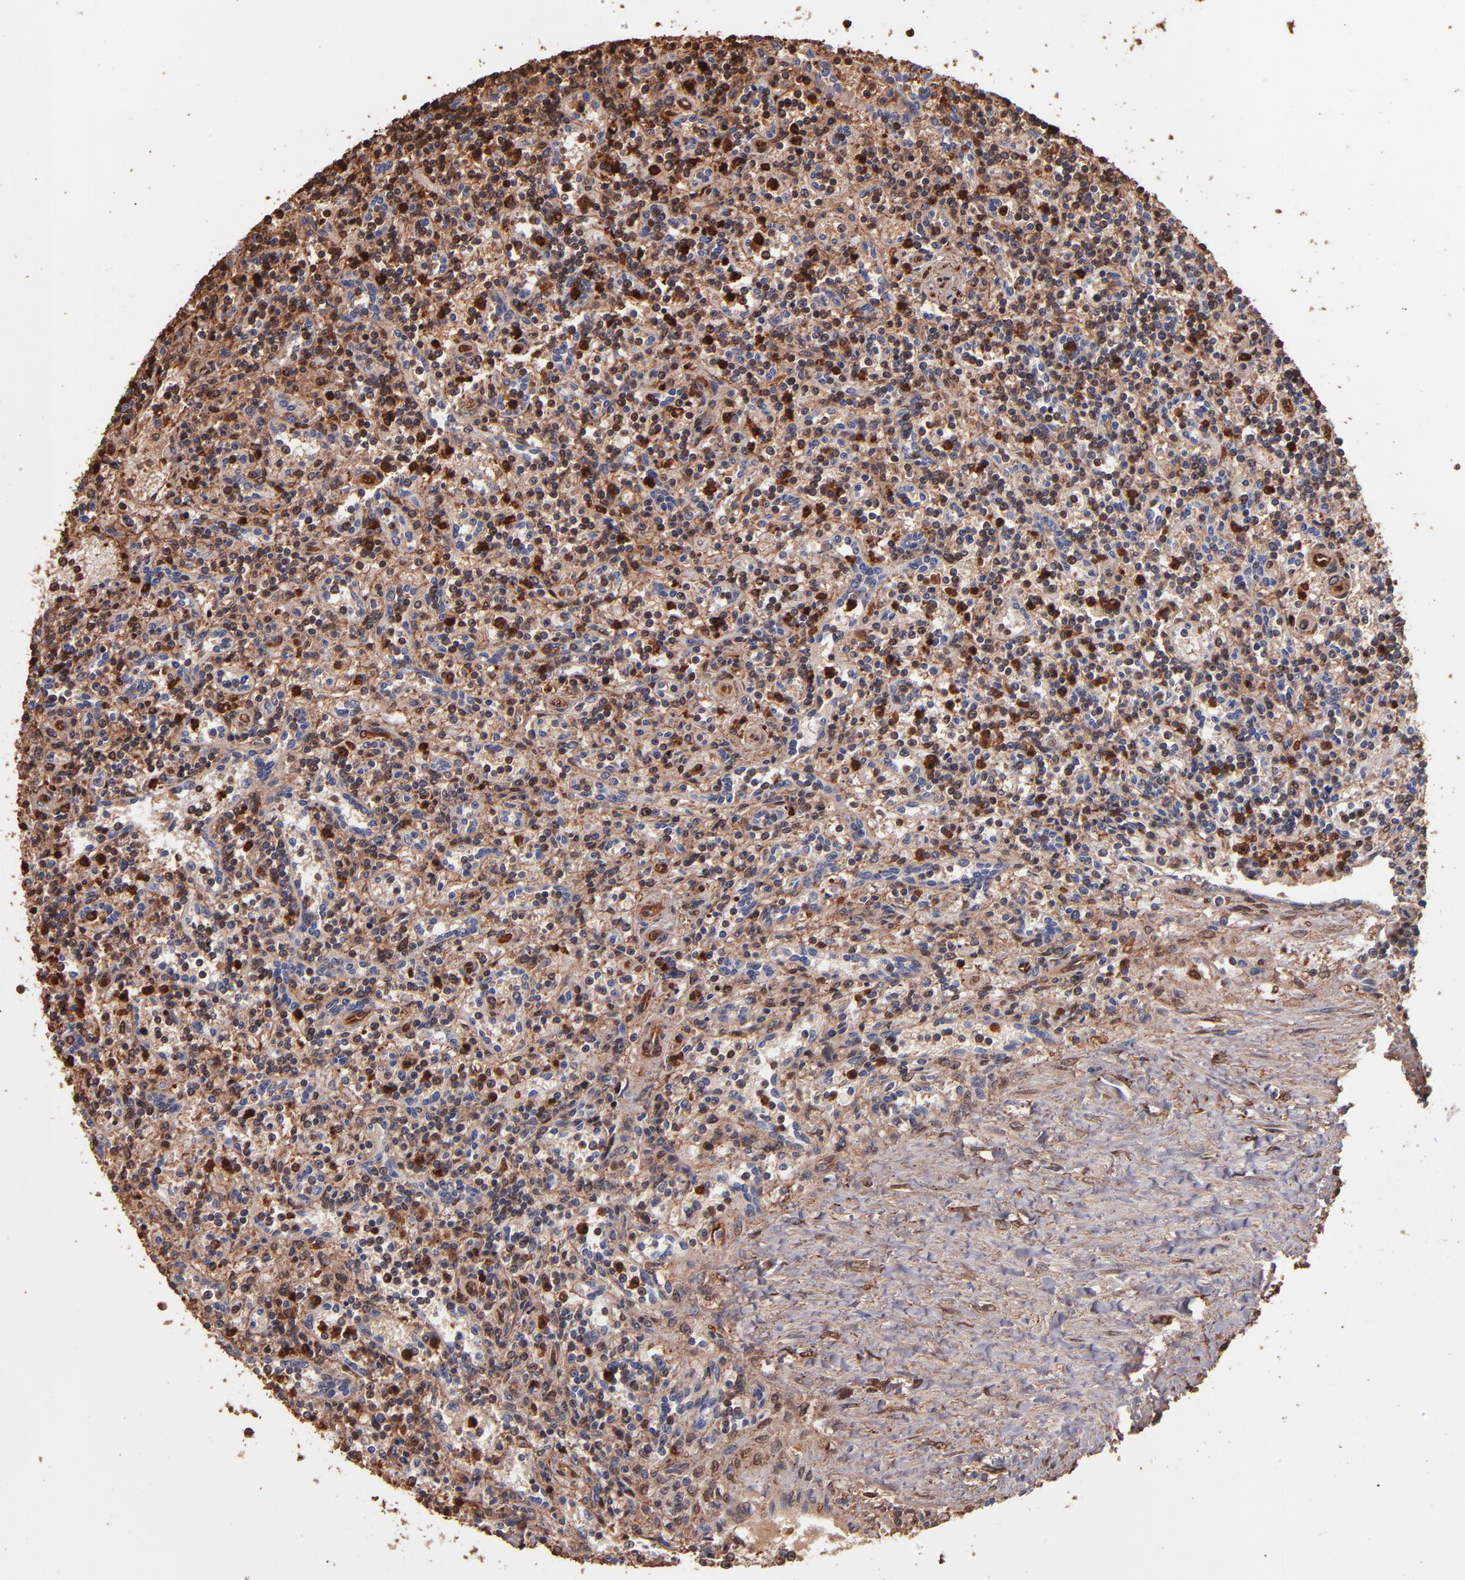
{"staining": {"intensity": "strong", "quantity": "25%-75%", "location": "cytoplasmic/membranous,nuclear"}, "tissue": "lymphoma", "cell_type": "Tumor cells", "image_type": "cancer", "snomed": [{"axis": "morphology", "description": "Malignant lymphoma, non-Hodgkin's type, Low grade"}, {"axis": "topography", "description": "Spleen"}], "caption": "Immunohistochemical staining of lymphoma reveals high levels of strong cytoplasmic/membranous and nuclear protein staining in about 25%-75% of tumor cells.", "gene": "S100A6", "patient": {"sex": "male", "age": 73}}